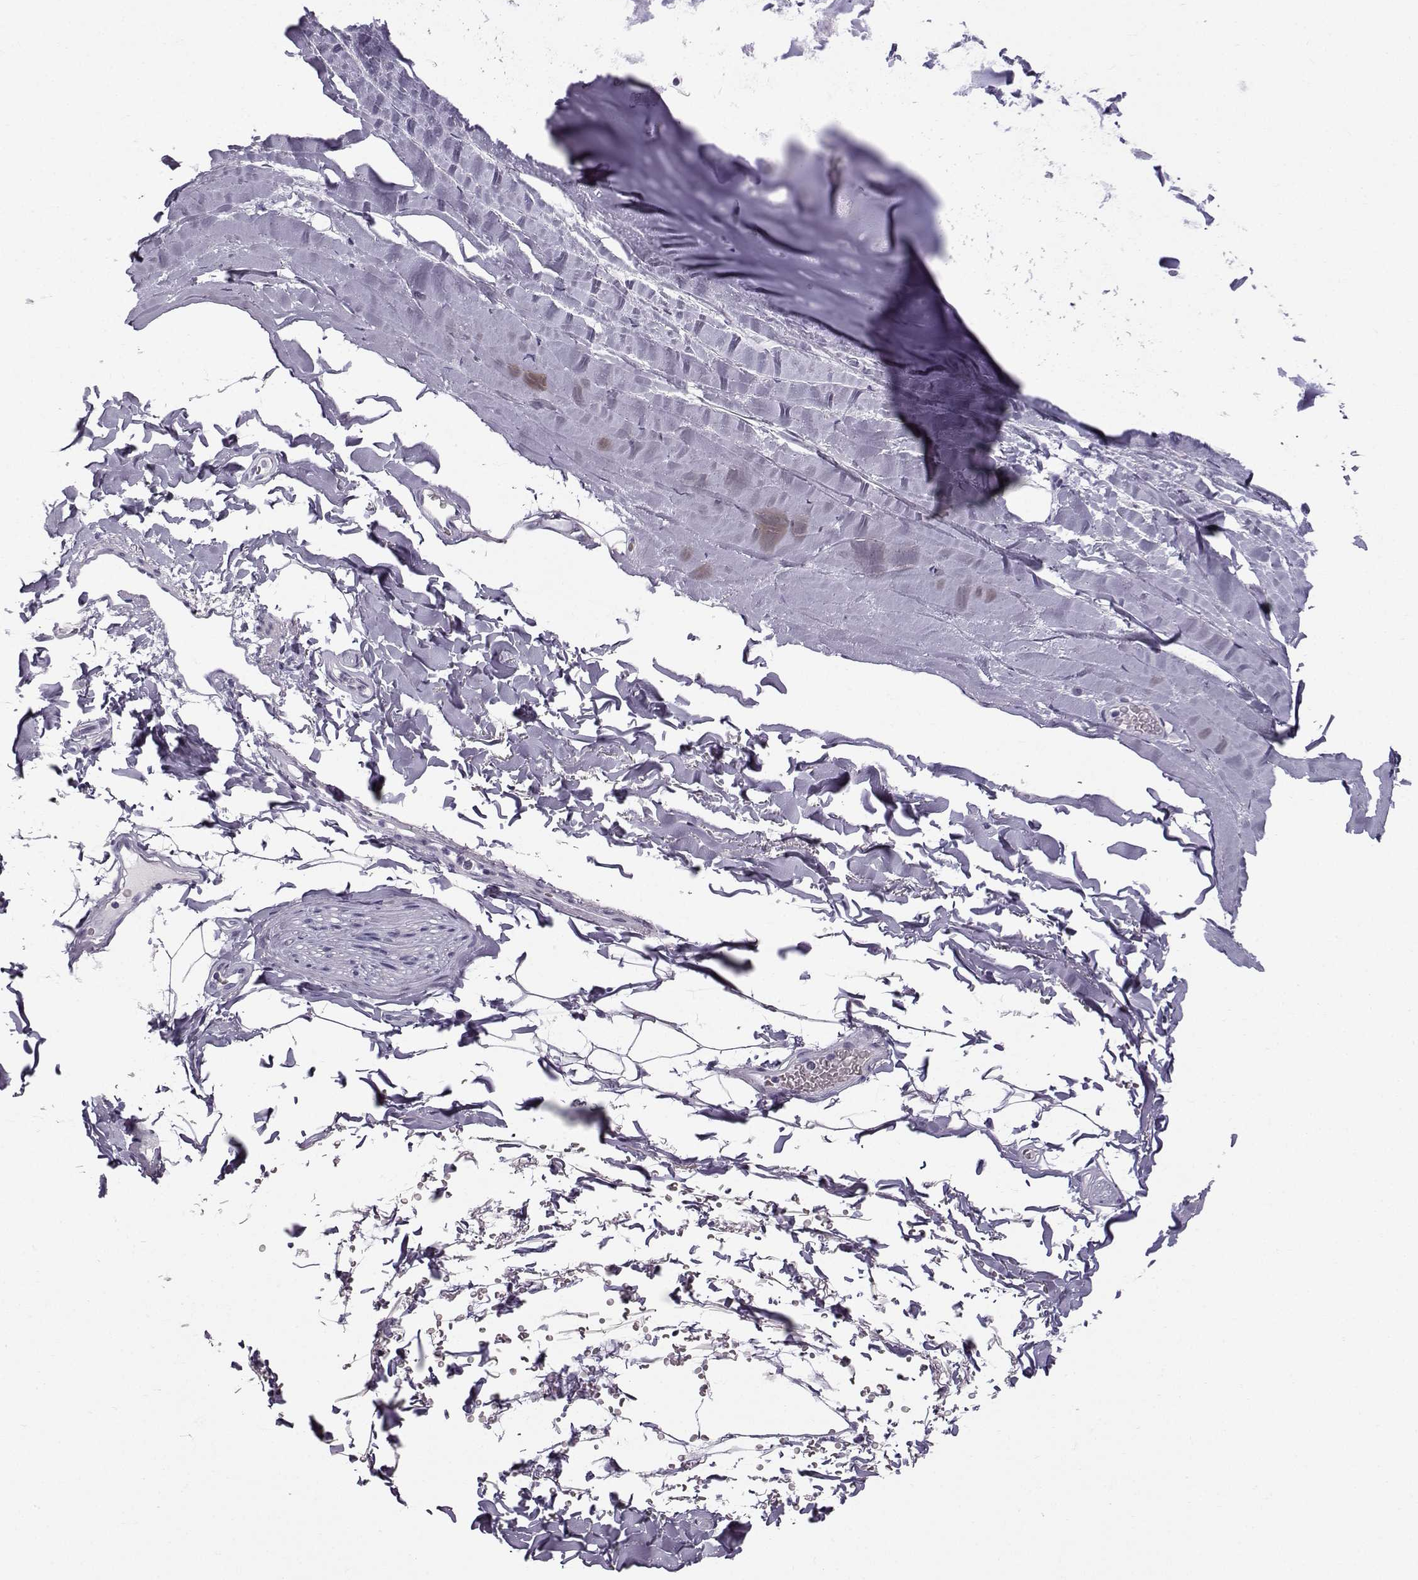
{"staining": {"intensity": "negative", "quantity": "none", "location": "none"}, "tissue": "soft tissue", "cell_type": "Chondrocytes", "image_type": "normal", "snomed": [{"axis": "morphology", "description": "Normal tissue, NOS"}, {"axis": "topography", "description": "Lymph node"}, {"axis": "topography", "description": "Bronchus"}], "caption": "Soft tissue stained for a protein using immunohistochemistry displays no expression chondrocytes.", "gene": "DMRT3", "patient": {"sex": "female", "age": 70}}